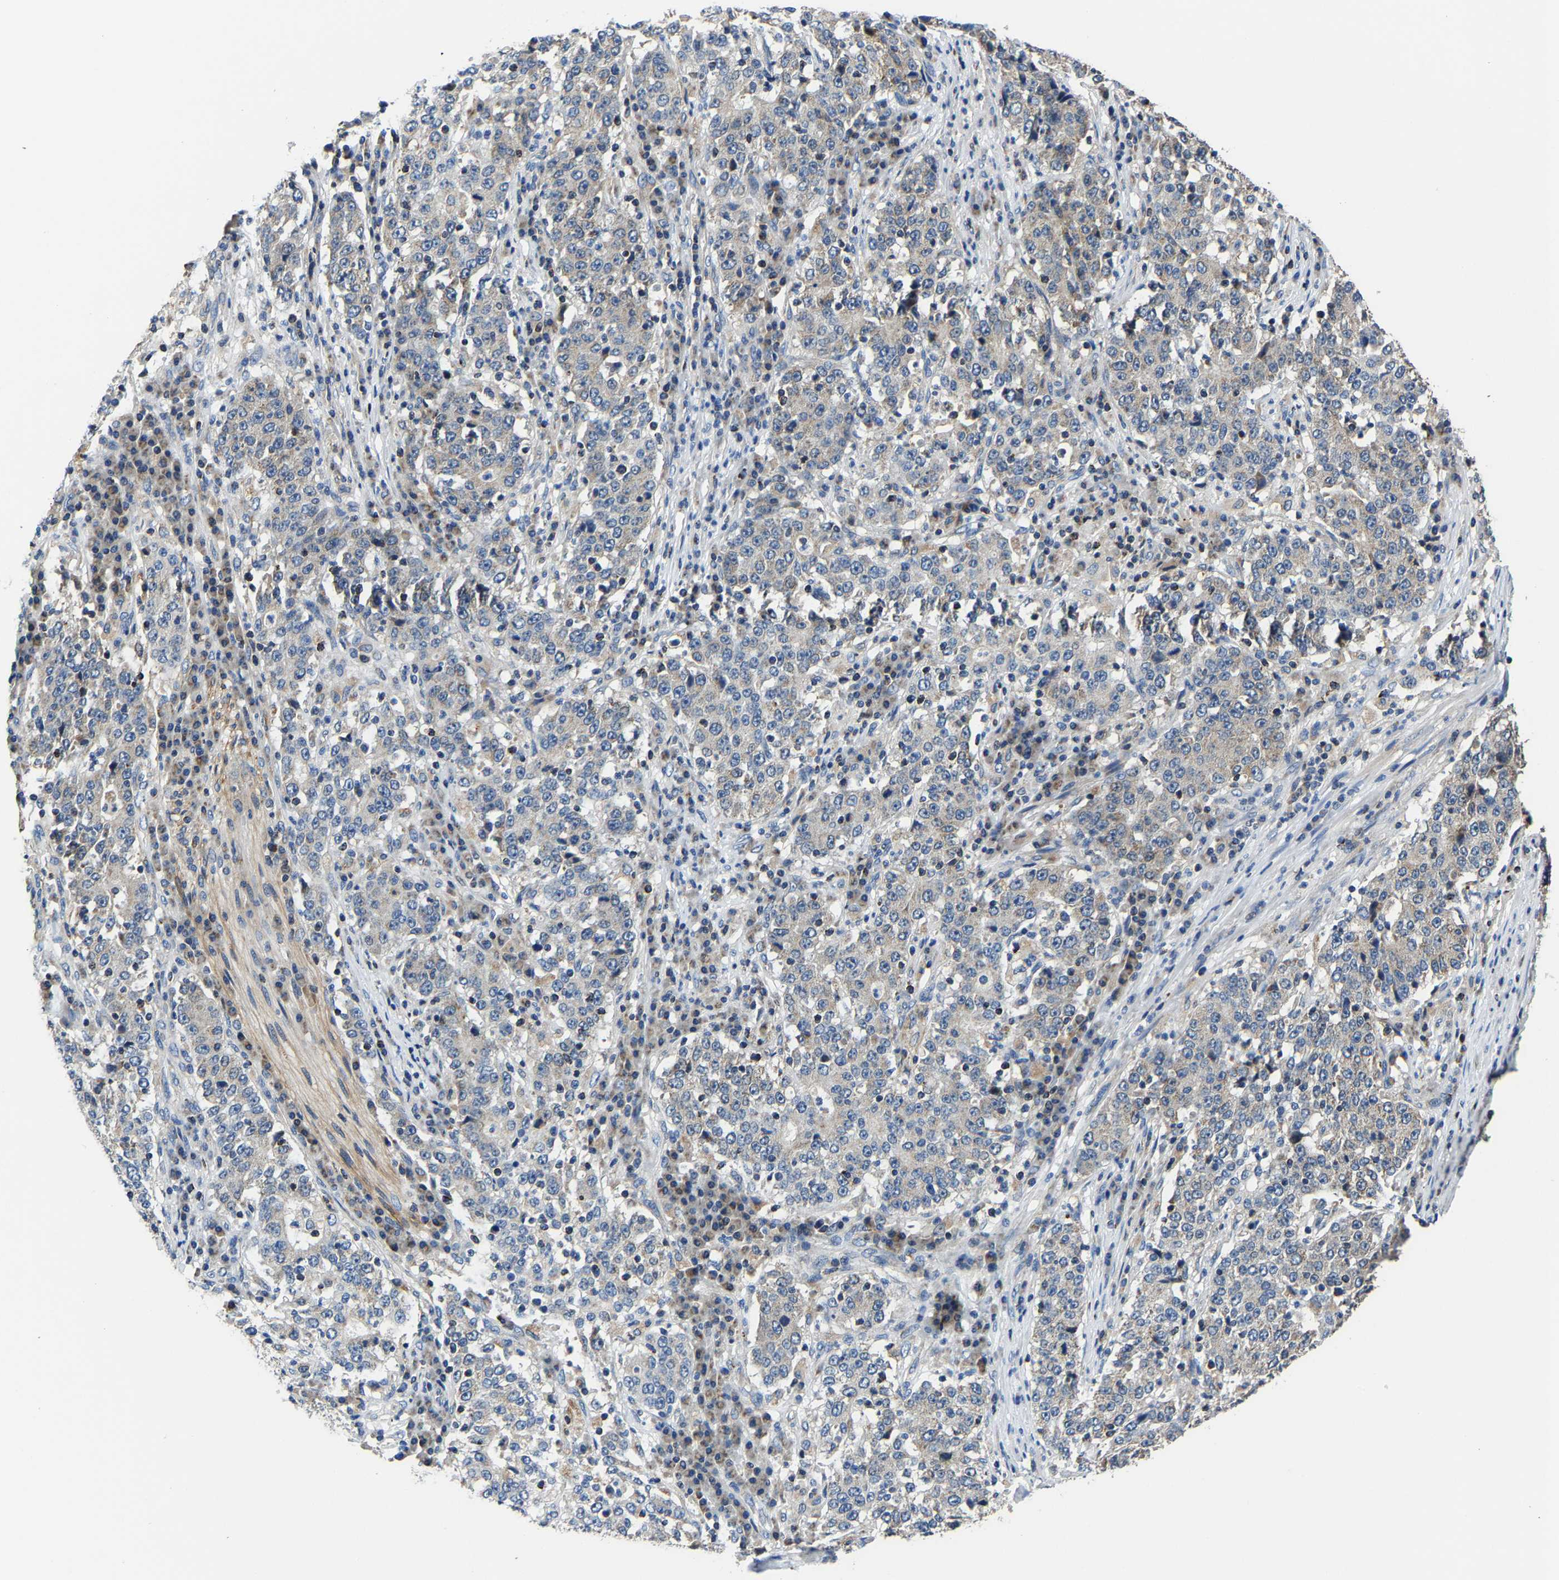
{"staining": {"intensity": "weak", "quantity": "<25%", "location": "cytoplasmic/membranous"}, "tissue": "stomach cancer", "cell_type": "Tumor cells", "image_type": "cancer", "snomed": [{"axis": "morphology", "description": "Adenocarcinoma, NOS"}, {"axis": "topography", "description": "Stomach"}], "caption": "Immunohistochemical staining of stomach cancer (adenocarcinoma) shows no significant expression in tumor cells.", "gene": "AGK", "patient": {"sex": "male", "age": 59}}